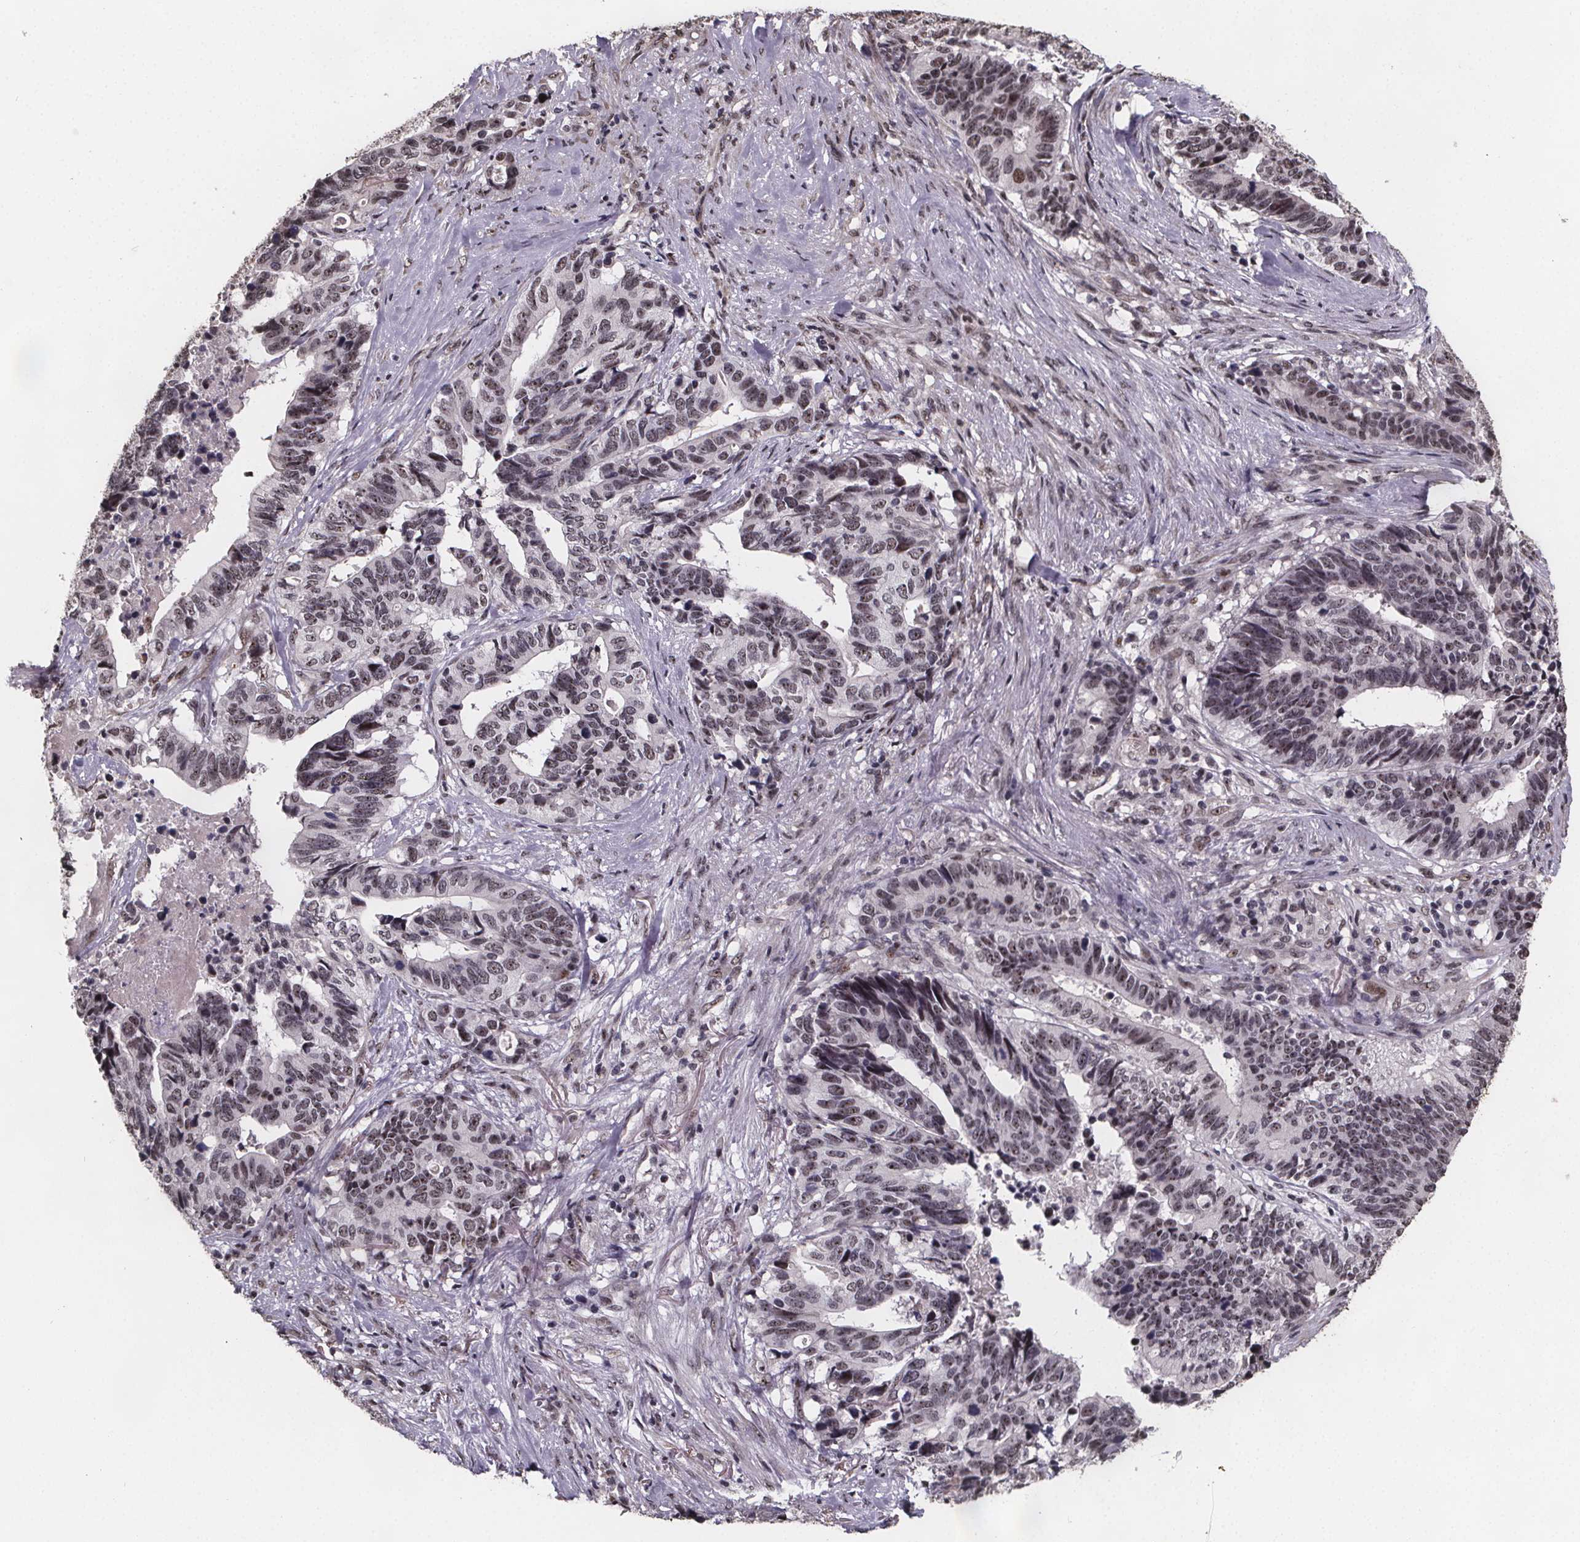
{"staining": {"intensity": "weak", "quantity": "25%-75%", "location": "nuclear"}, "tissue": "stomach cancer", "cell_type": "Tumor cells", "image_type": "cancer", "snomed": [{"axis": "morphology", "description": "Adenocarcinoma, NOS"}, {"axis": "topography", "description": "Stomach, upper"}], "caption": "Protein staining demonstrates weak nuclear staining in about 25%-75% of tumor cells in stomach cancer.", "gene": "U2SURP", "patient": {"sex": "female", "age": 67}}